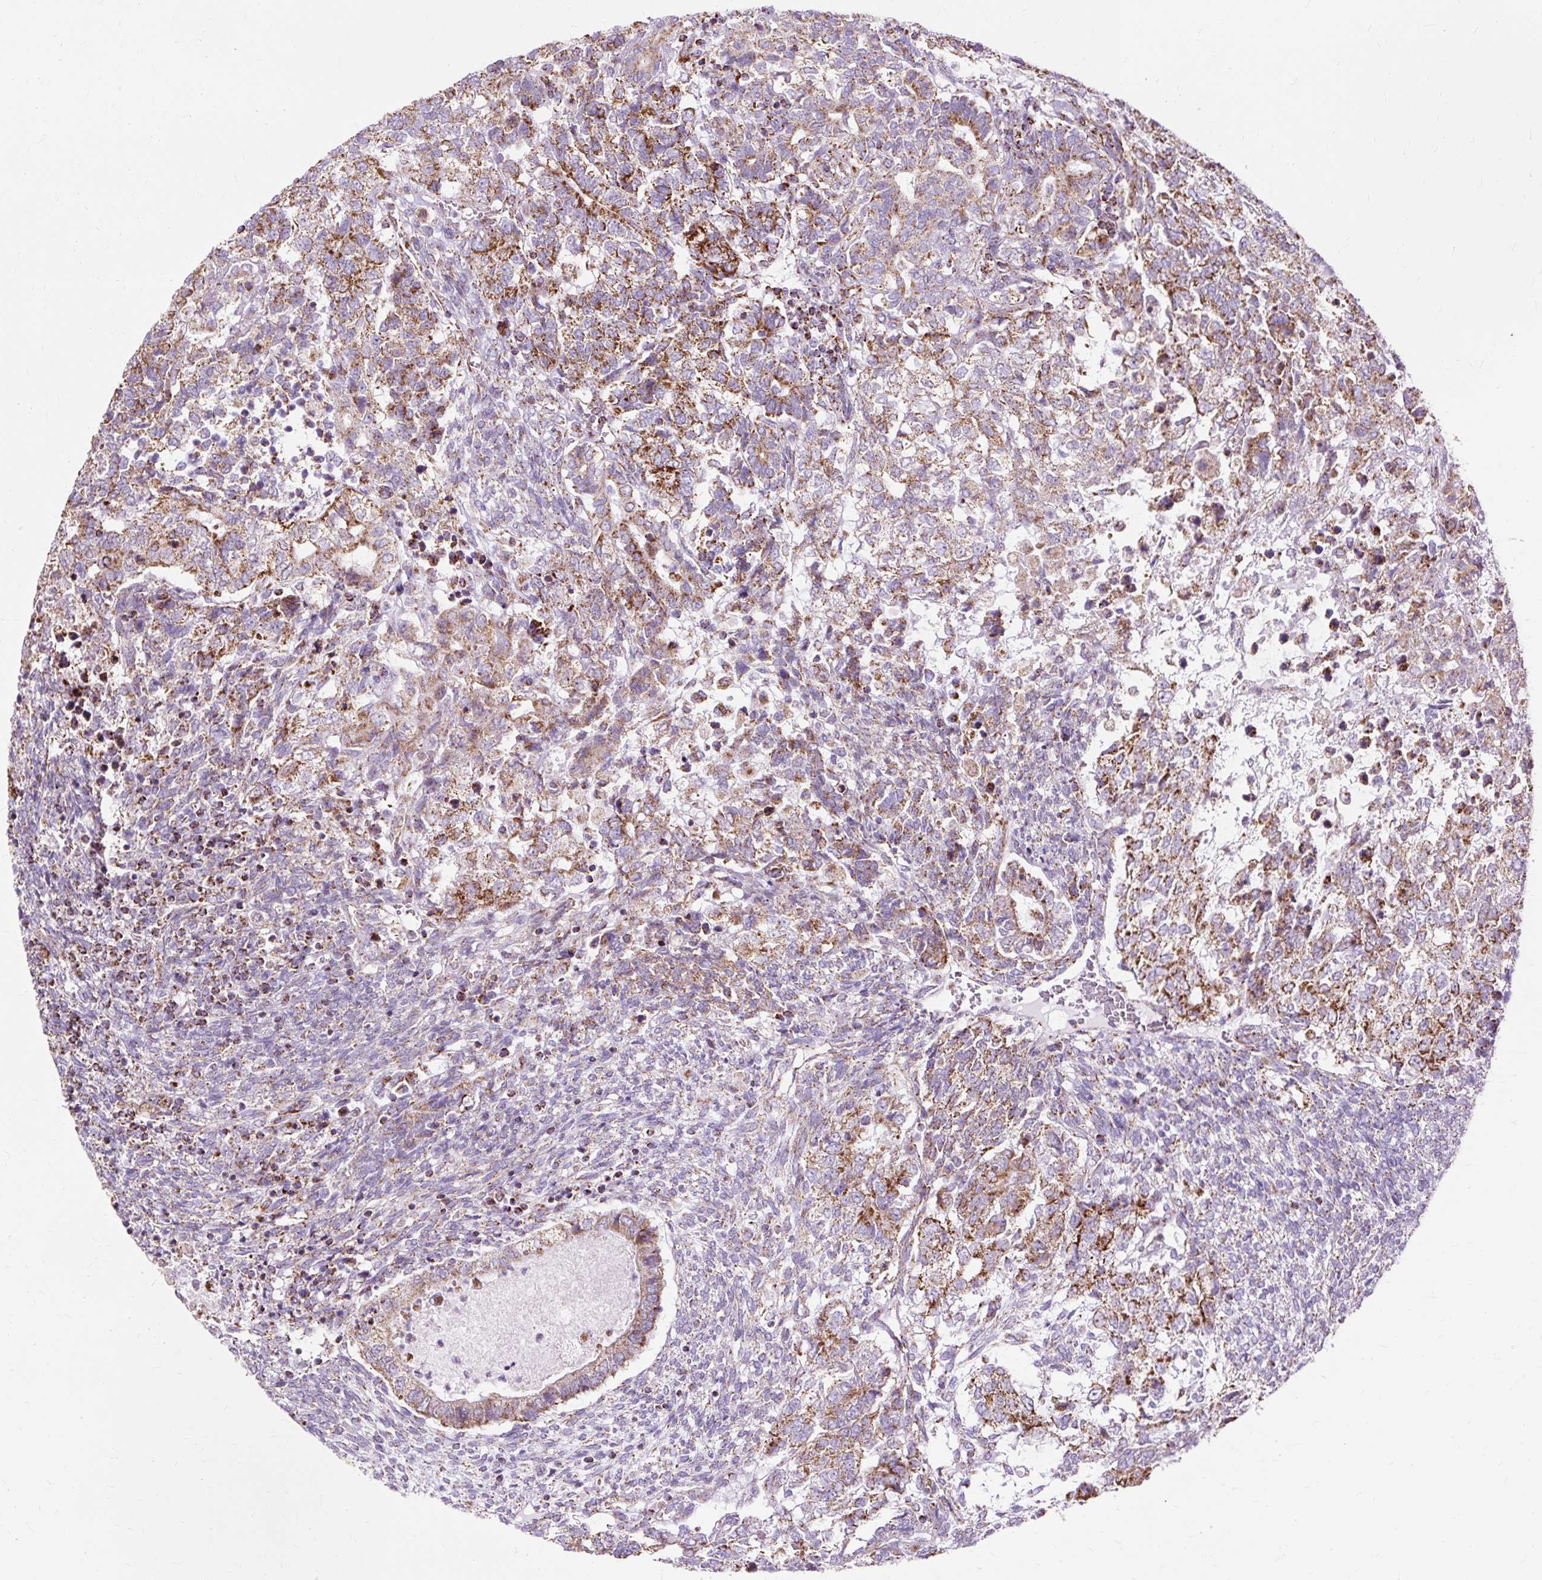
{"staining": {"intensity": "moderate", "quantity": ">75%", "location": "cytoplasmic/membranous"}, "tissue": "testis cancer", "cell_type": "Tumor cells", "image_type": "cancer", "snomed": [{"axis": "morphology", "description": "Carcinoma, Embryonal, NOS"}, {"axis": "topography", "description": "Testis"}], "caption": "IHC of human testis cancer displays medium levels of moderate cytoplasmic/membranous expression in approximately >75% of tumor cells.", "gene": "DLAT", "patient": {"sex": "male", "age": 23}}